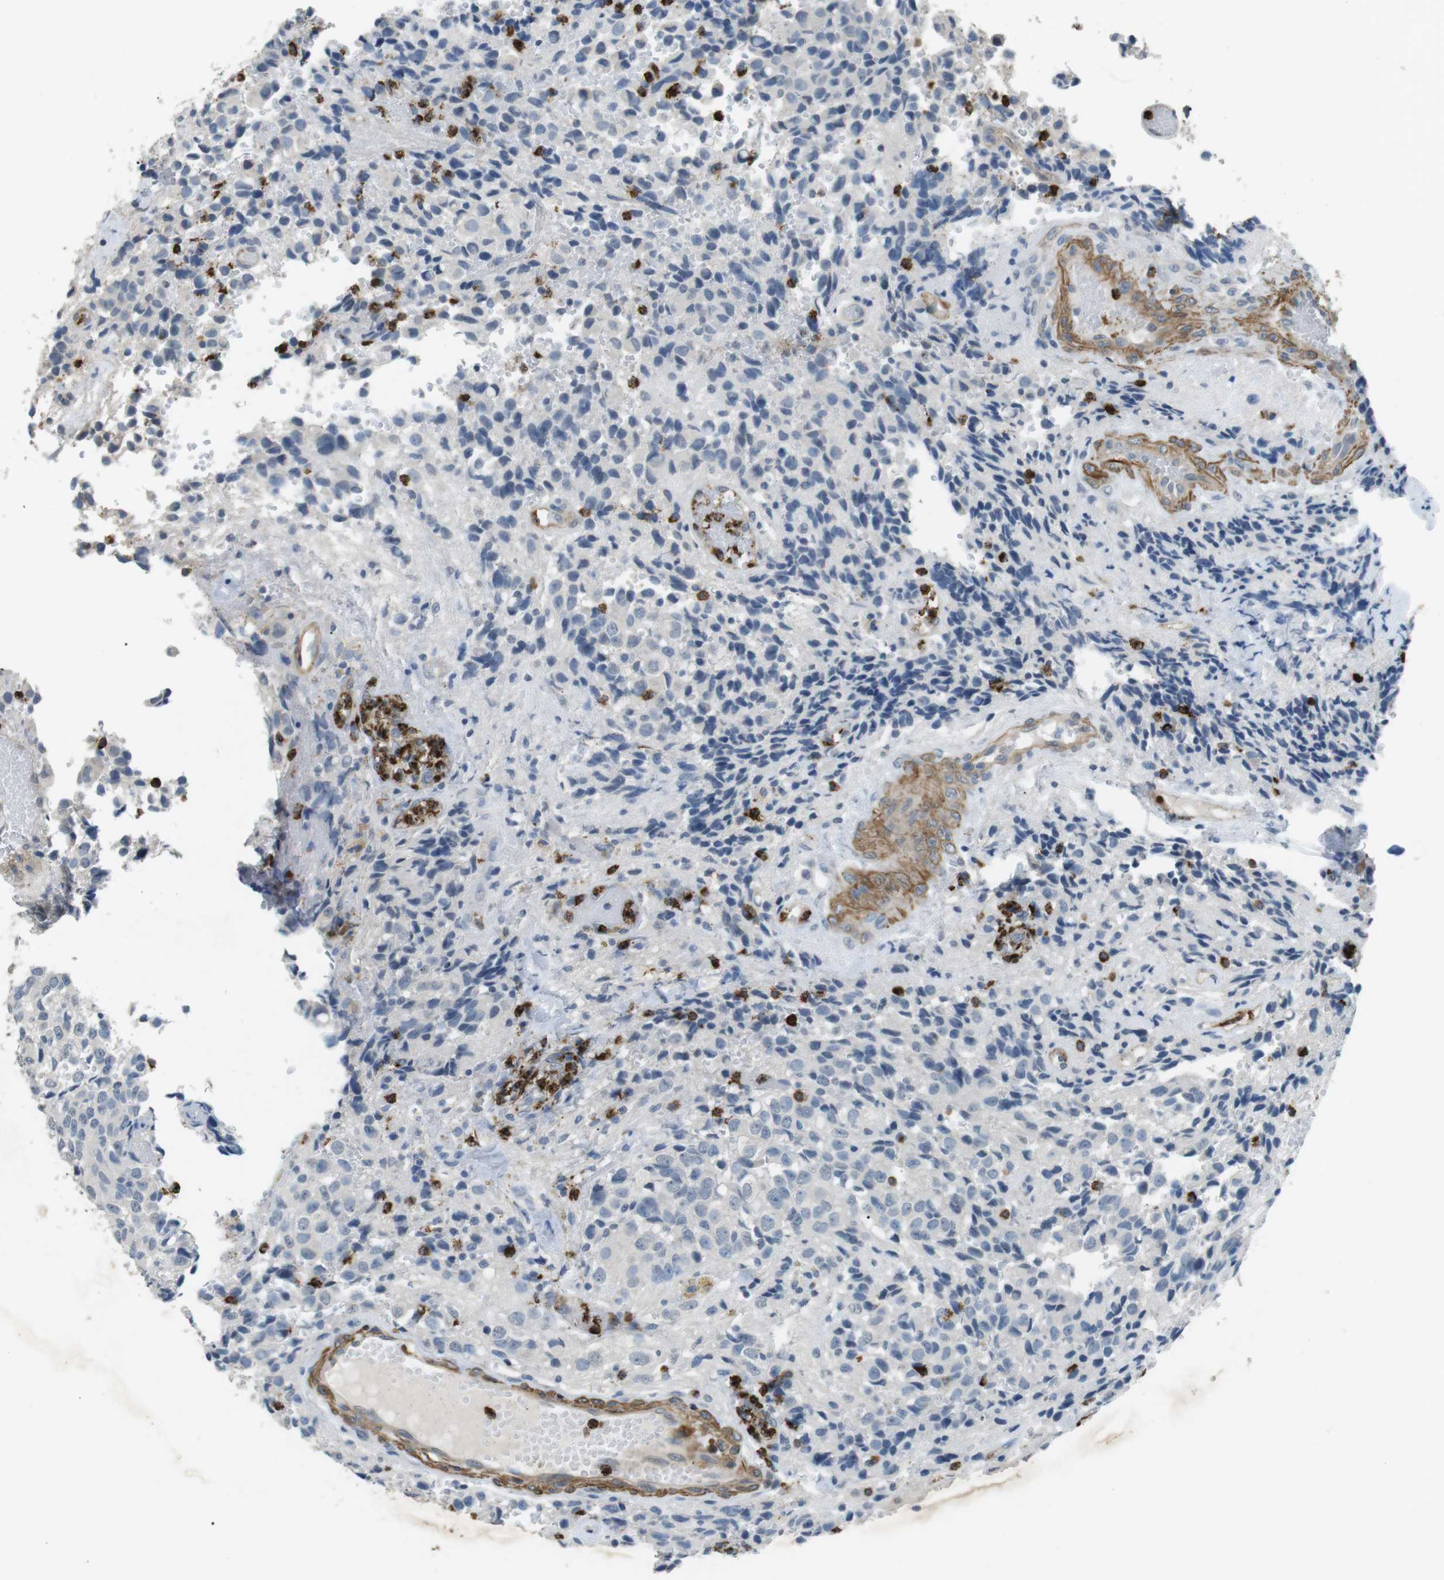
{"staining": {"intensity": "negative", "quantity": "none", "location": "none"}, "tissue": "glioma", "cell_type": "Tumor cells", "image_type": "cancer", "snomed": [{"axis": "morphology", "description": "Glioma, malignant, High grade"}, {"axis": "topography", "description": "Brain"}], "caption": "DAB (3,3'-diaminobenzidine) immunohistochemical staining of human high-grade glioma (malignant) displays no significant staining in tumor cells.", "gene": "GZMM", "patient": {"sex": "male", "age": 32}}